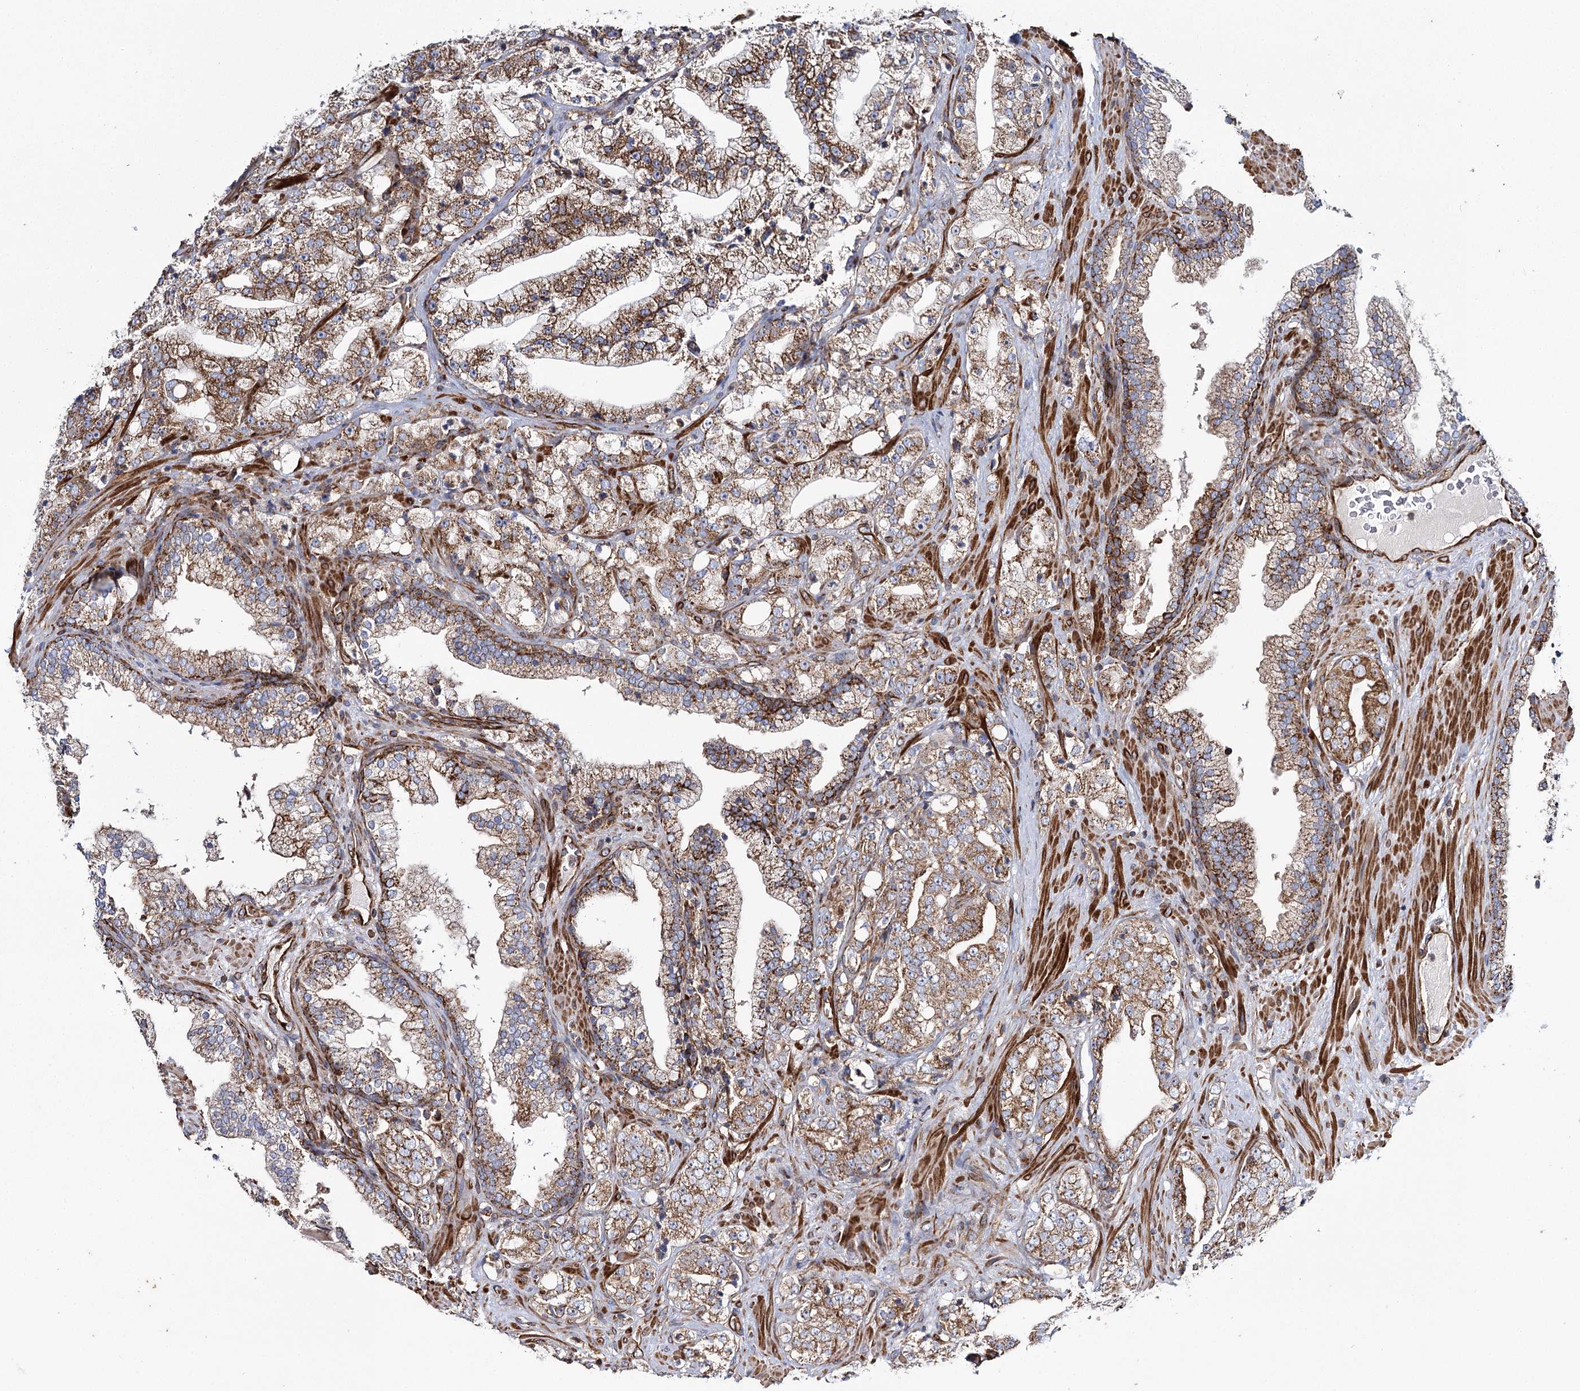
{"staining": {"intensity": "moderate", "quantity": ">75%", "location": "cytoplasmic/membranous"}, "tissue": "prostate cancer", "cell_type": "Tumor cells", "image_type": "cancer", "snomed": [{"axis": "morphology", "description": "Adenocarcinoma, High grade"}, {"axis": "topography", "description": "Prostate"}], "caption": "IHC histopathology image of neoplastic tissue: human prostate high-grade adenocarcinoma stained using immunohistochemistry (IHC) displays medium levels of moderate protein expression localized specifically in the cytoplasmic/membranous of tumor cells, appearing as a cytoplasmic/membranous brown color.", "gene": "THUMPD3", "patient": {"sex": "male", "age": 64}}